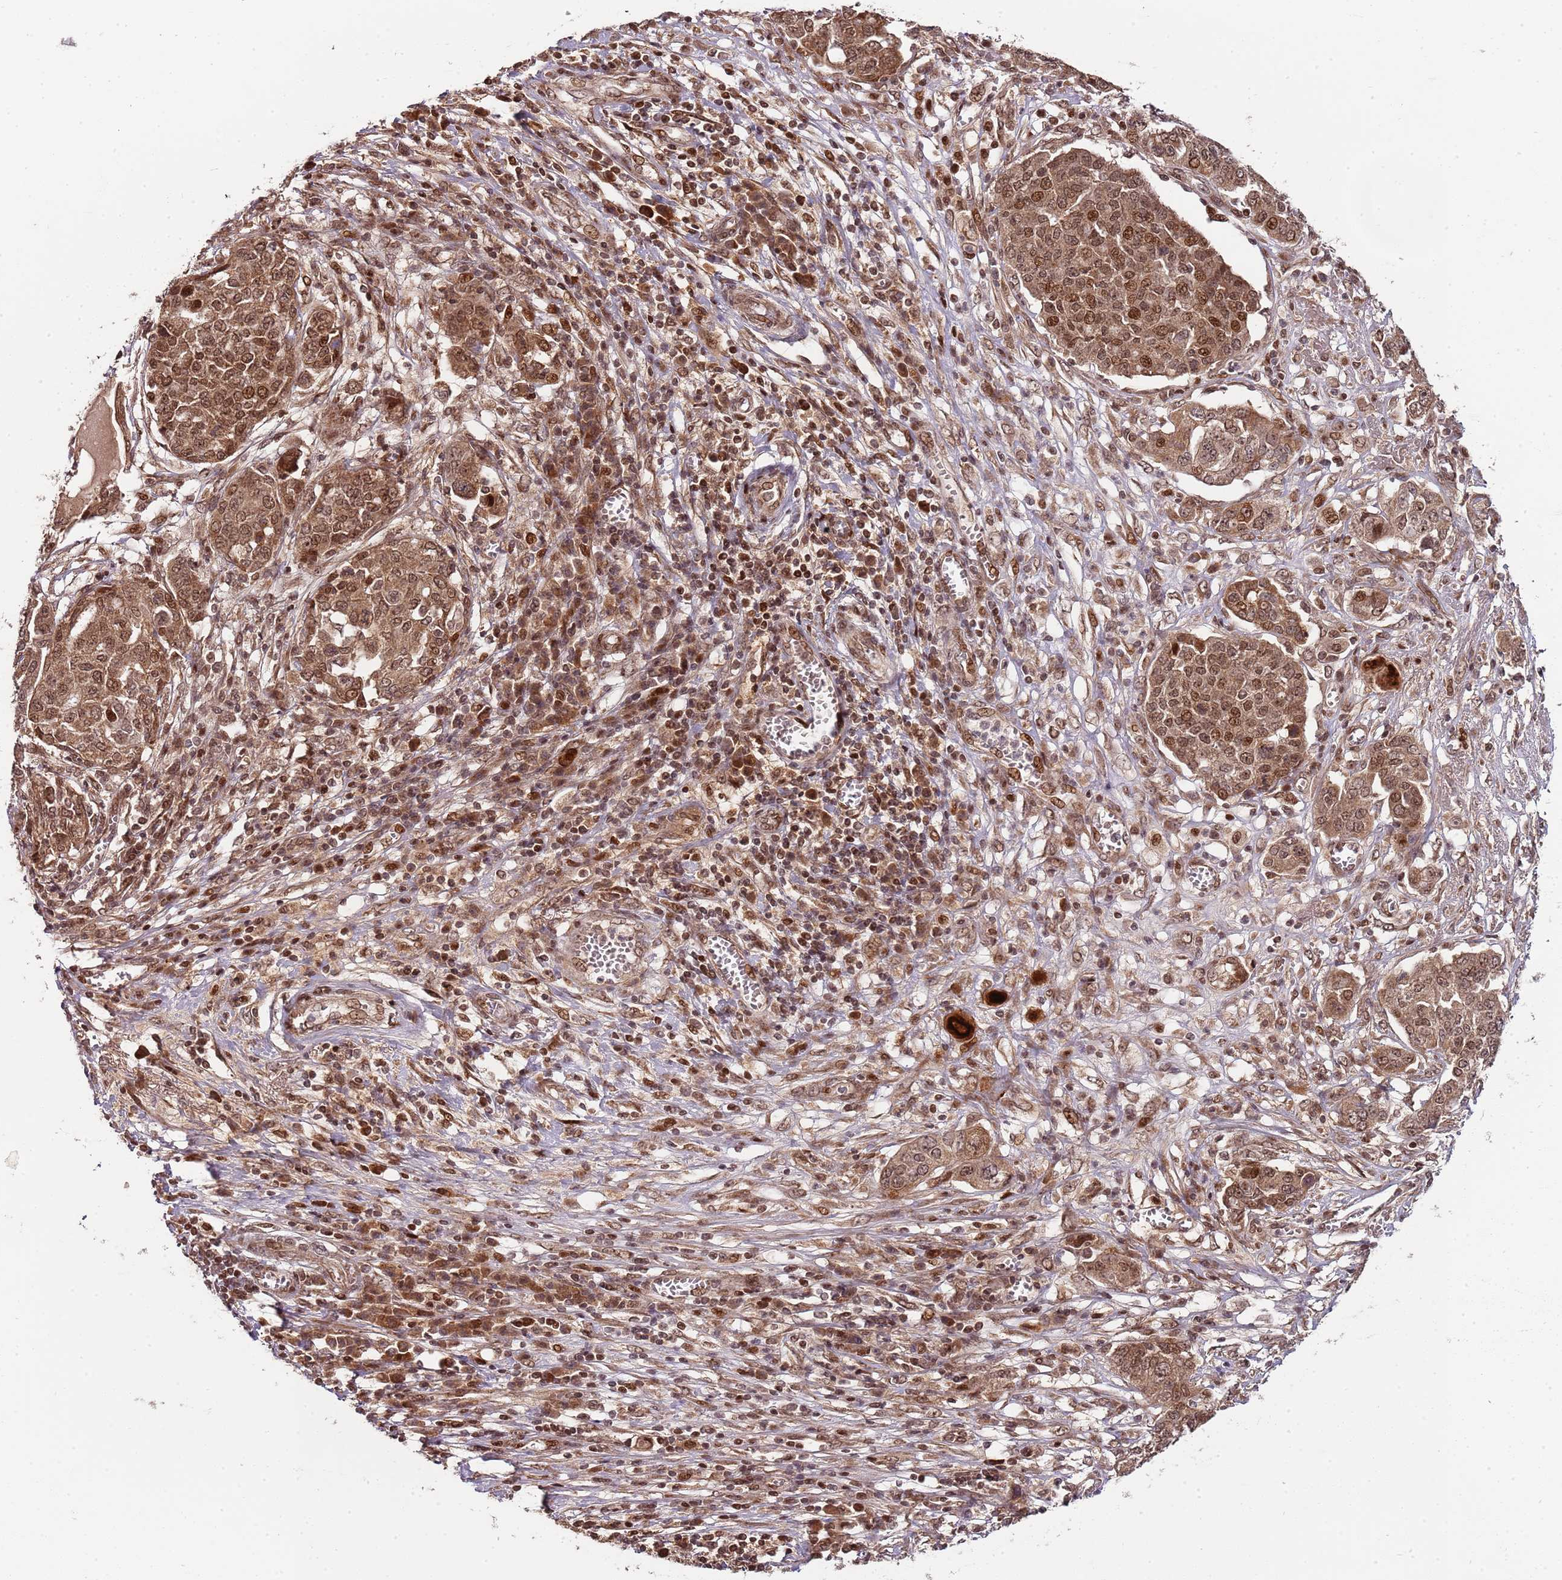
{"staining": {"intensity": "moderate", "quantity": ">75%", "location": "cytoplasmic/membranous,nuclear"}, "tissue": "ovarian cancer", "cell_type": "Tumor cells", "image_type": "cancer", "snomed": [{"axis": "morphology", "description": "Cystadenocarcinoma, serous, NOS"}, {"axis": "topography", "description": "Soft tissue"}, {"axis": "topography", "description": "Ovary"}], "caption": "IHC (DAB) staining of human ovarian cancer (serous cystadenocarcinoma) demonstrates moderate cytoplasmic/membranous and nuclear protein staining in about >75% of tumor cells. (brown staining indicates protein expression, while blue staining denotes nuclei).", "gene": "EDC3", "patient": {"sex": "female", "age": 57}}